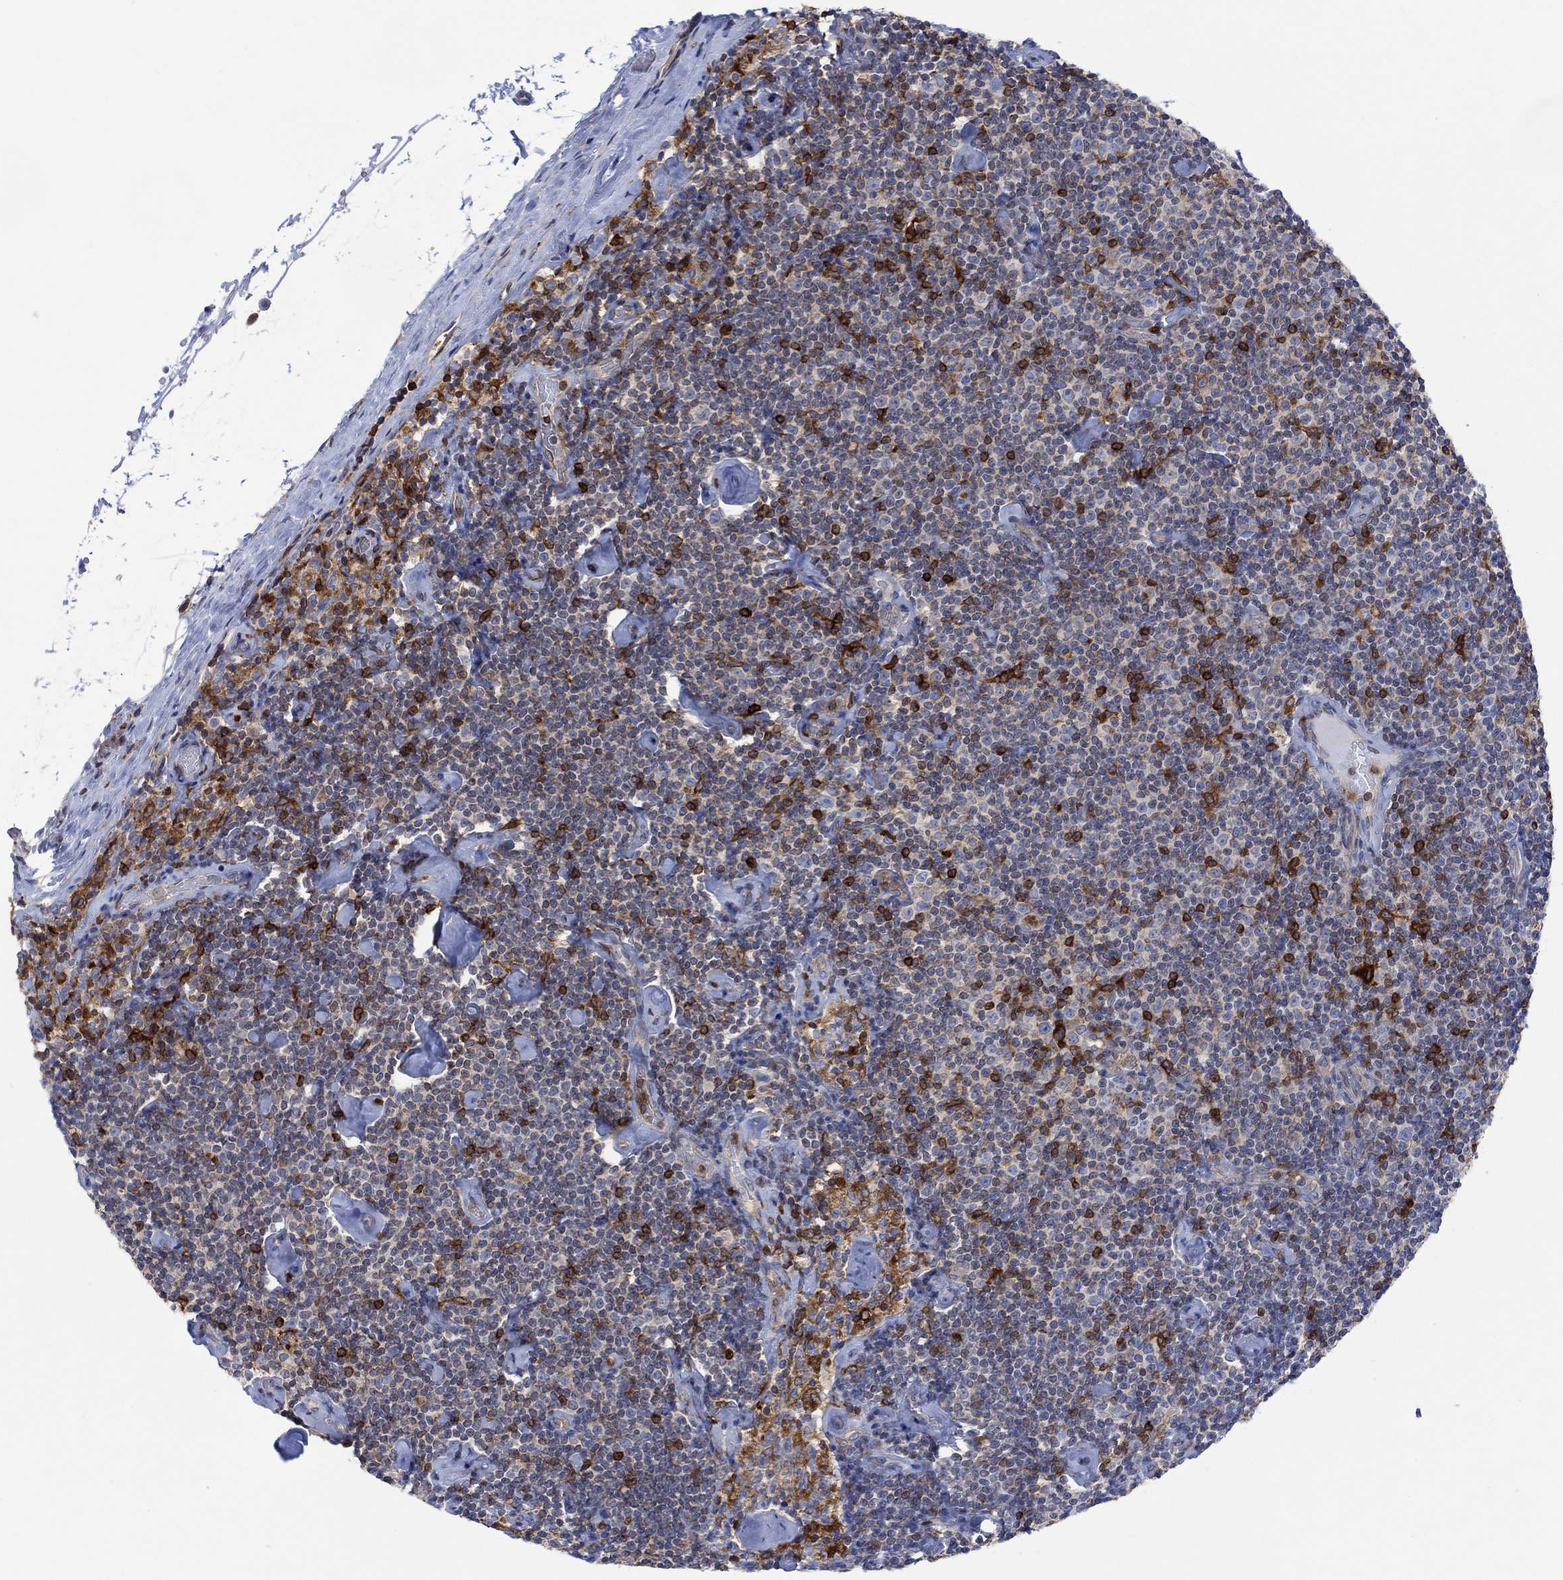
{"staining": {"intensity": "negative", "quantity": "none", "location": "none"}, "tissue": "lymphoma", "cell_type": "Tumor cells", "image_type": "cancer", "snomed": [{"axis": "morphology", "description": "Malignant lymphoma, non-Hodgkin's type, Low grade"}, {"axis": "topography", "description": "Lymph node"}], "caption": "This is an immunohistochemistry (IHC) image of human lymphoma. There is no expression in tumor cells.", "gene": "GBP5", "patient": {"sex": "male", "age": 81}}